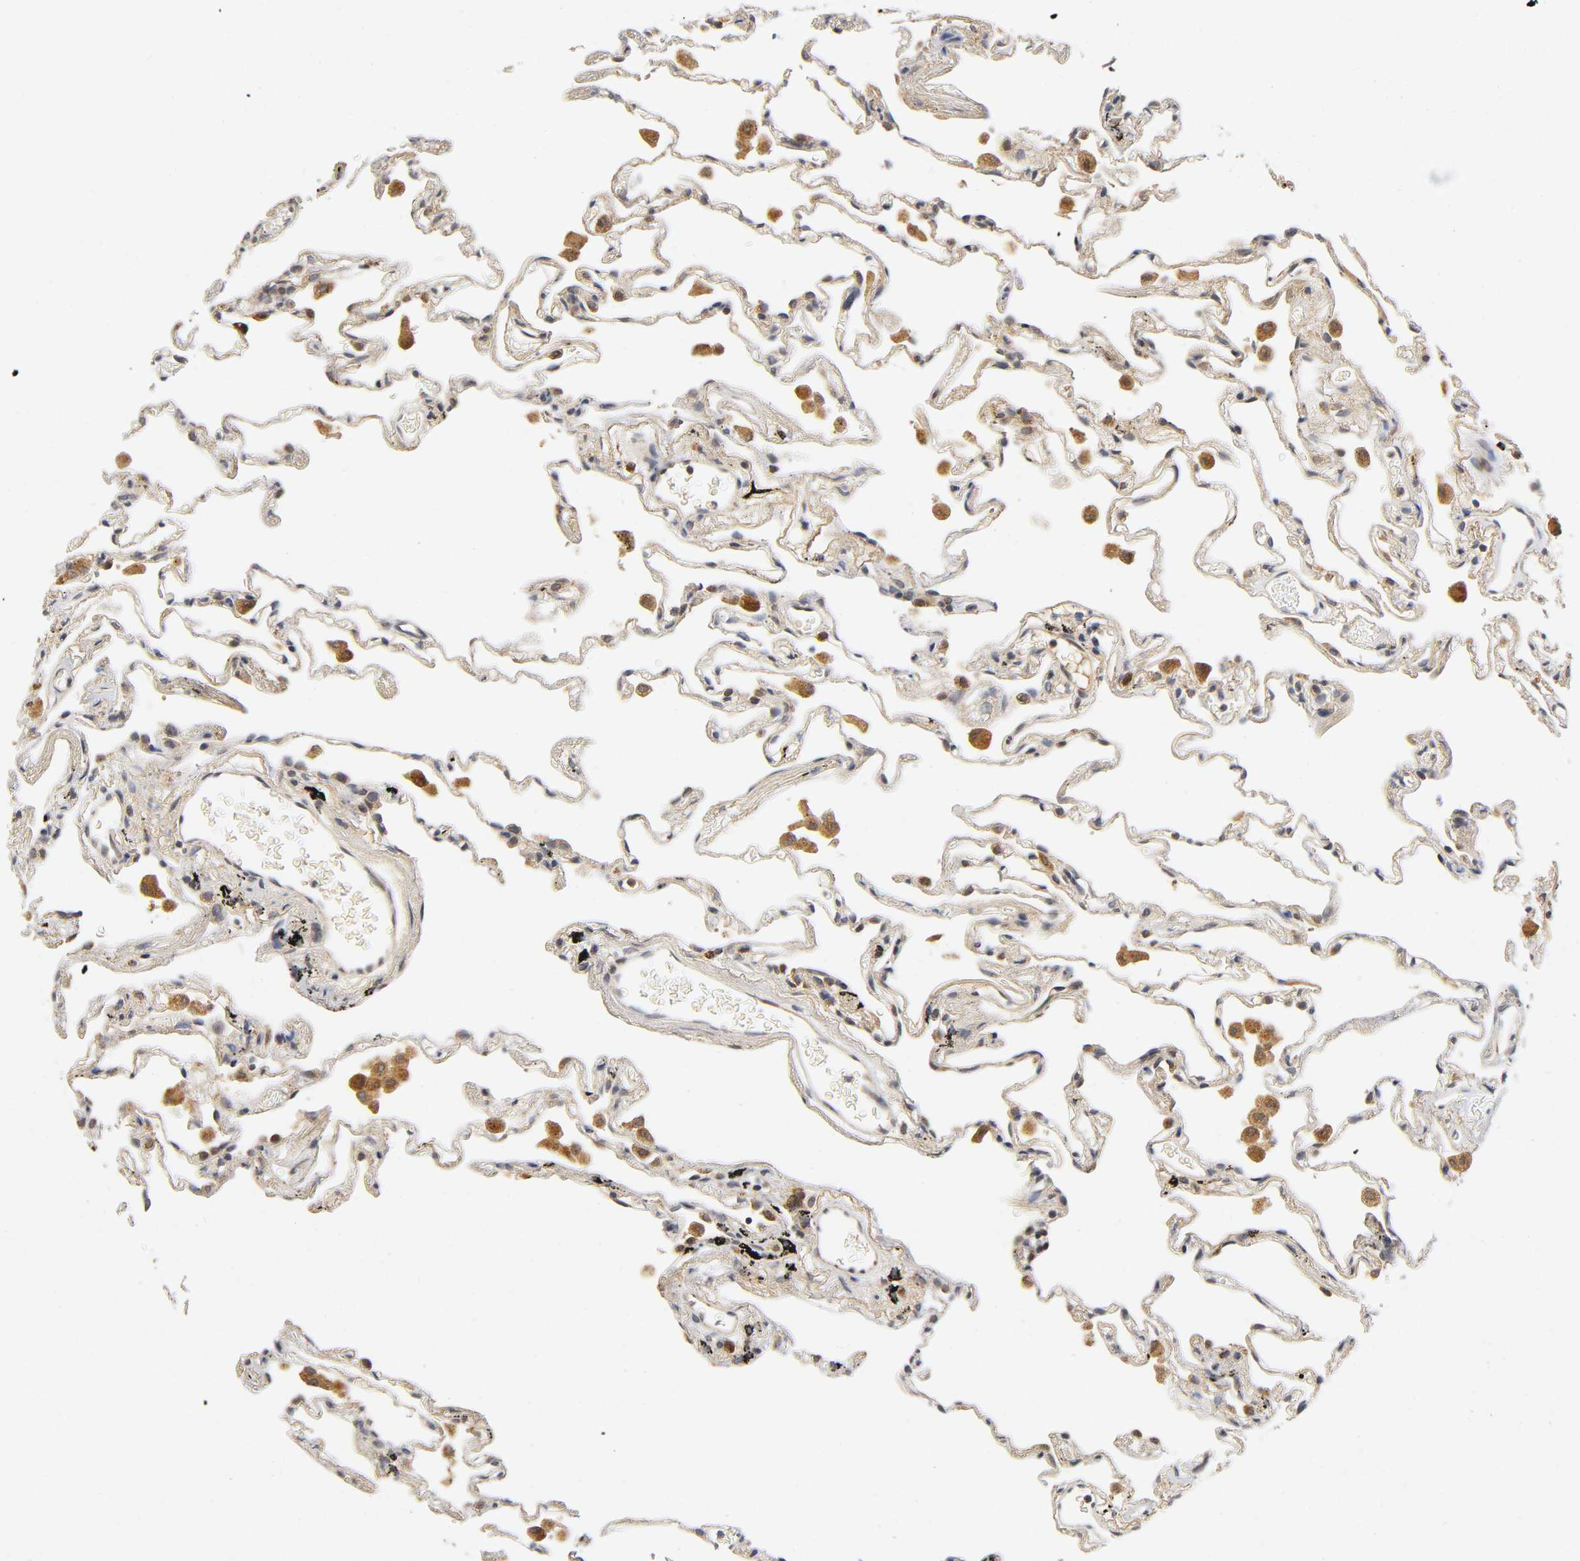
{"staining": {"intensity": "weak", "quantity": ">75%", "location": "cytoplasmic/membranous"}, "tissue": "lung", "cell_type": "Alveolar cells", "image_type": "normal", "snomed": [{"axis": "morphology", "description": "Normal tissue, NOS"}, {"axis": "morphology", "description": "Inflammation, NOS"}, {"axis": "topography", "description": "Lung"}], "caption": "The immunohistochemical stain highlights weak cytoplasmic/membranous positivity in alveolar cells of benign lung.", "gene": "NRP1", "patient": {"sex": "male", "age": 69}}